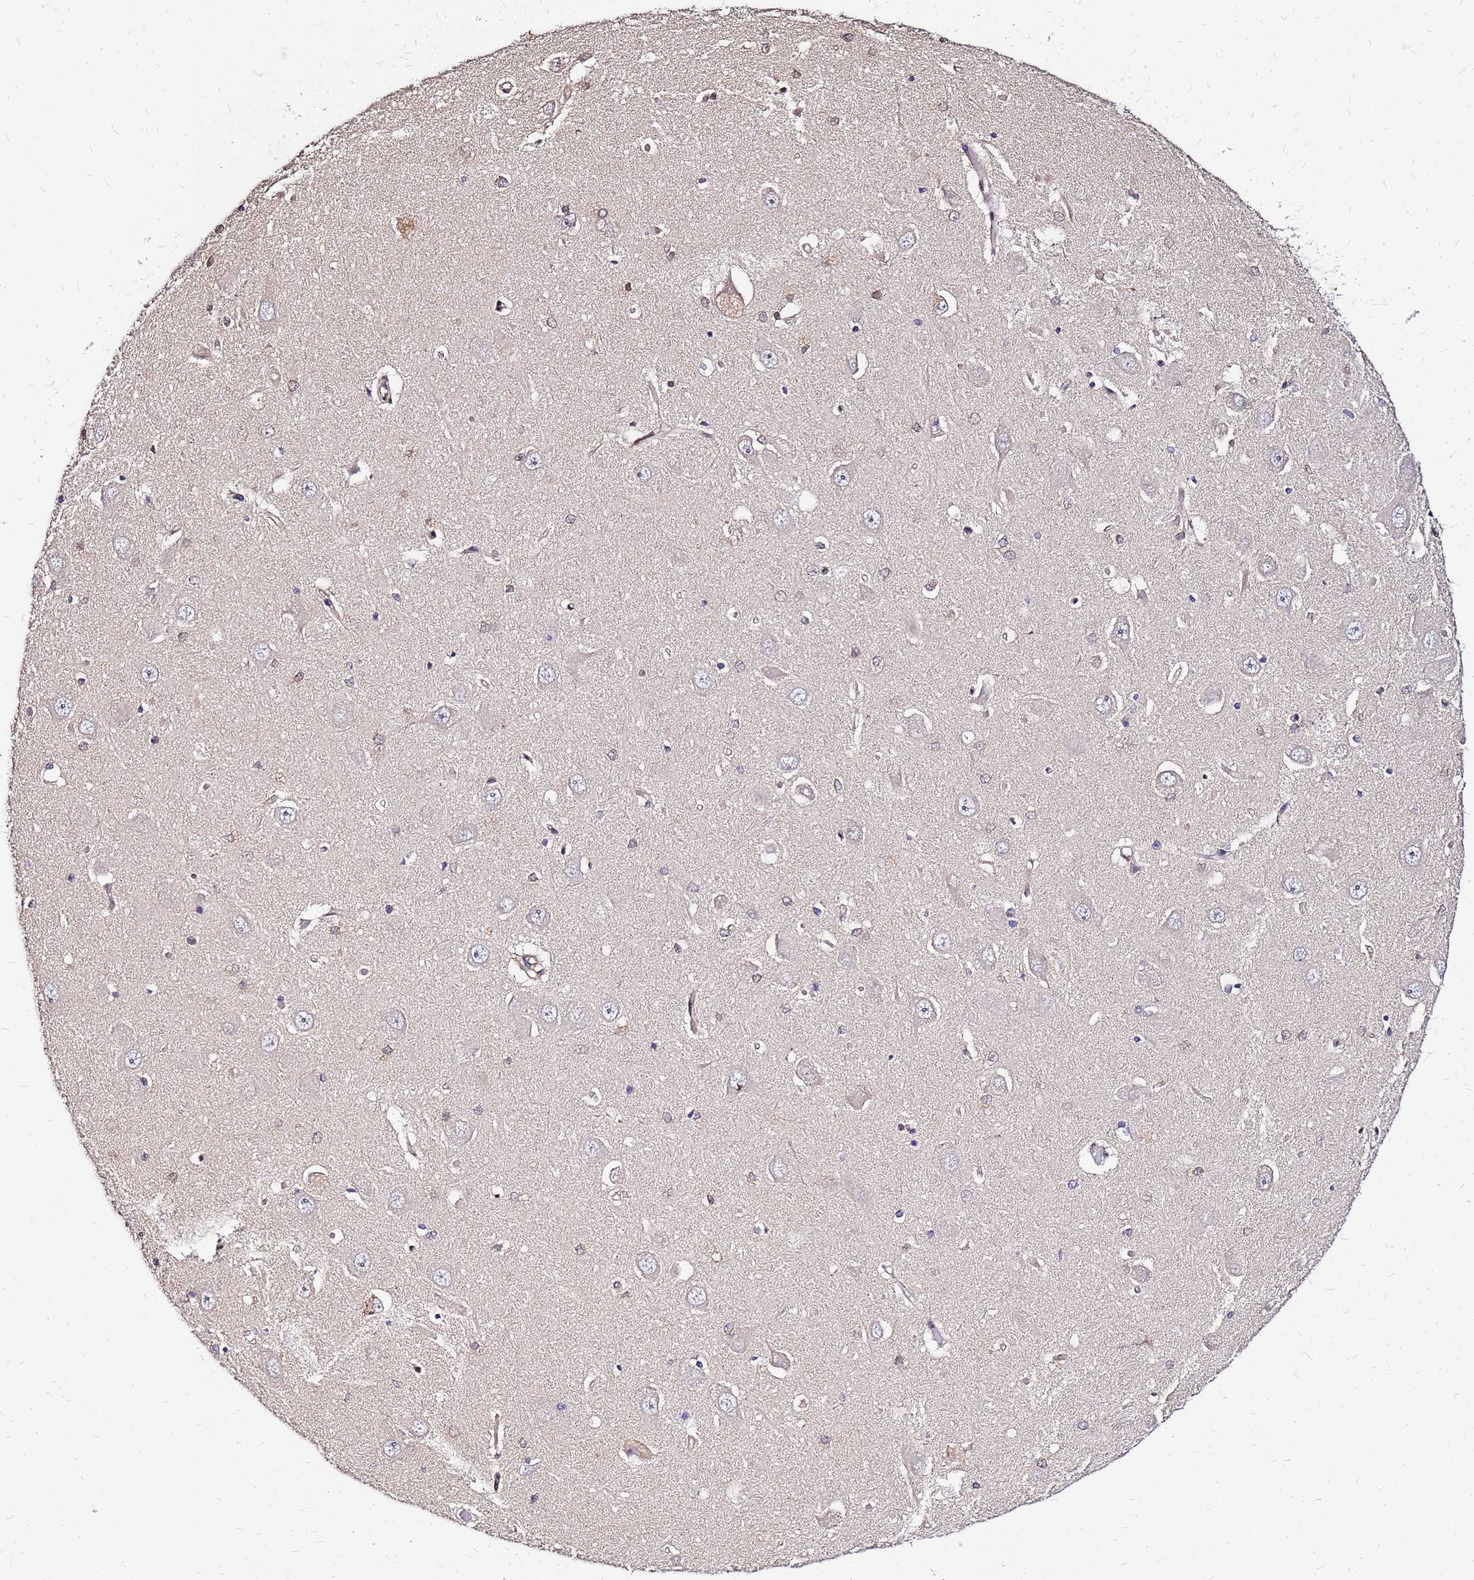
{"staining": {"intensity": "strong", "quantity": "25%-75%", "location": "nuclear"}, "tissue": "hippocampus", "cell_type": "Glial cells", "image_type": "normal", "snomed": [{"axis": "morphology", "description": "Normal tissue, NOS"}, {"axis": "topography", "description": "Hippocampus"}], "caption": "Glial cells show high levels of strong nuclear staining in approximately 25%-75% of cells in normal hippocampus.", "gene": "ARHGEF35", "patient": {"sex": "male", "age": 45}}